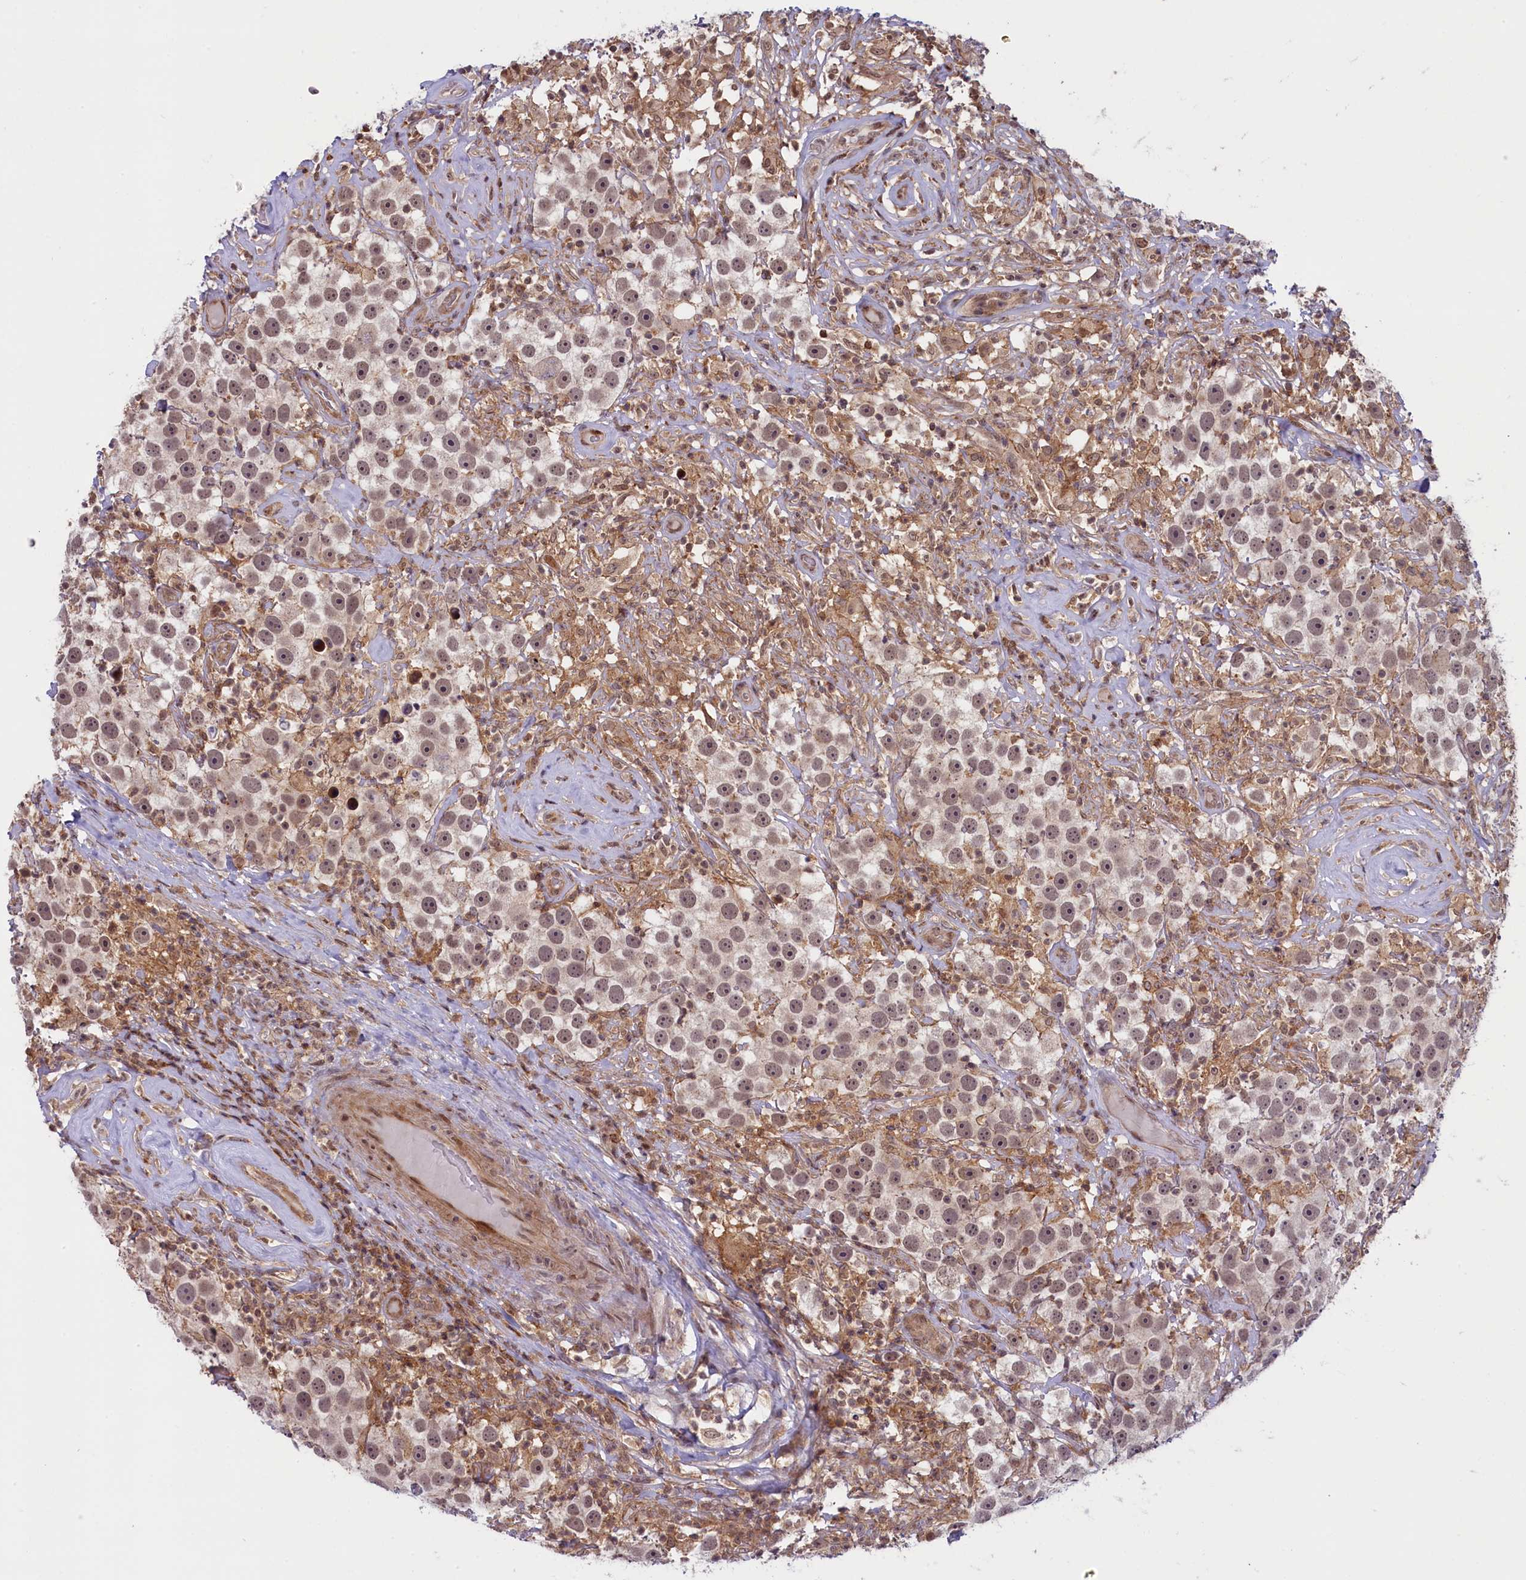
{"staining": {"intensity": "moderate", "quantity": ">75%", "location": "nuclear"}, "tissue": "testis cancer", "cell_type": "Tumor cells", "image_type": "cancer", "snomed": [{"axis": "morphology", "description": "Seminoma, NOS"}, {"axis": "topography", "description": "Testis"}], "caption": "The image exhibits a brown stain indicating the presence of a protein in the nuclear of tumor cells in seminoma (testis).", "gene": "FCHO1", "patient": {"sex": "male", "age": 49}}